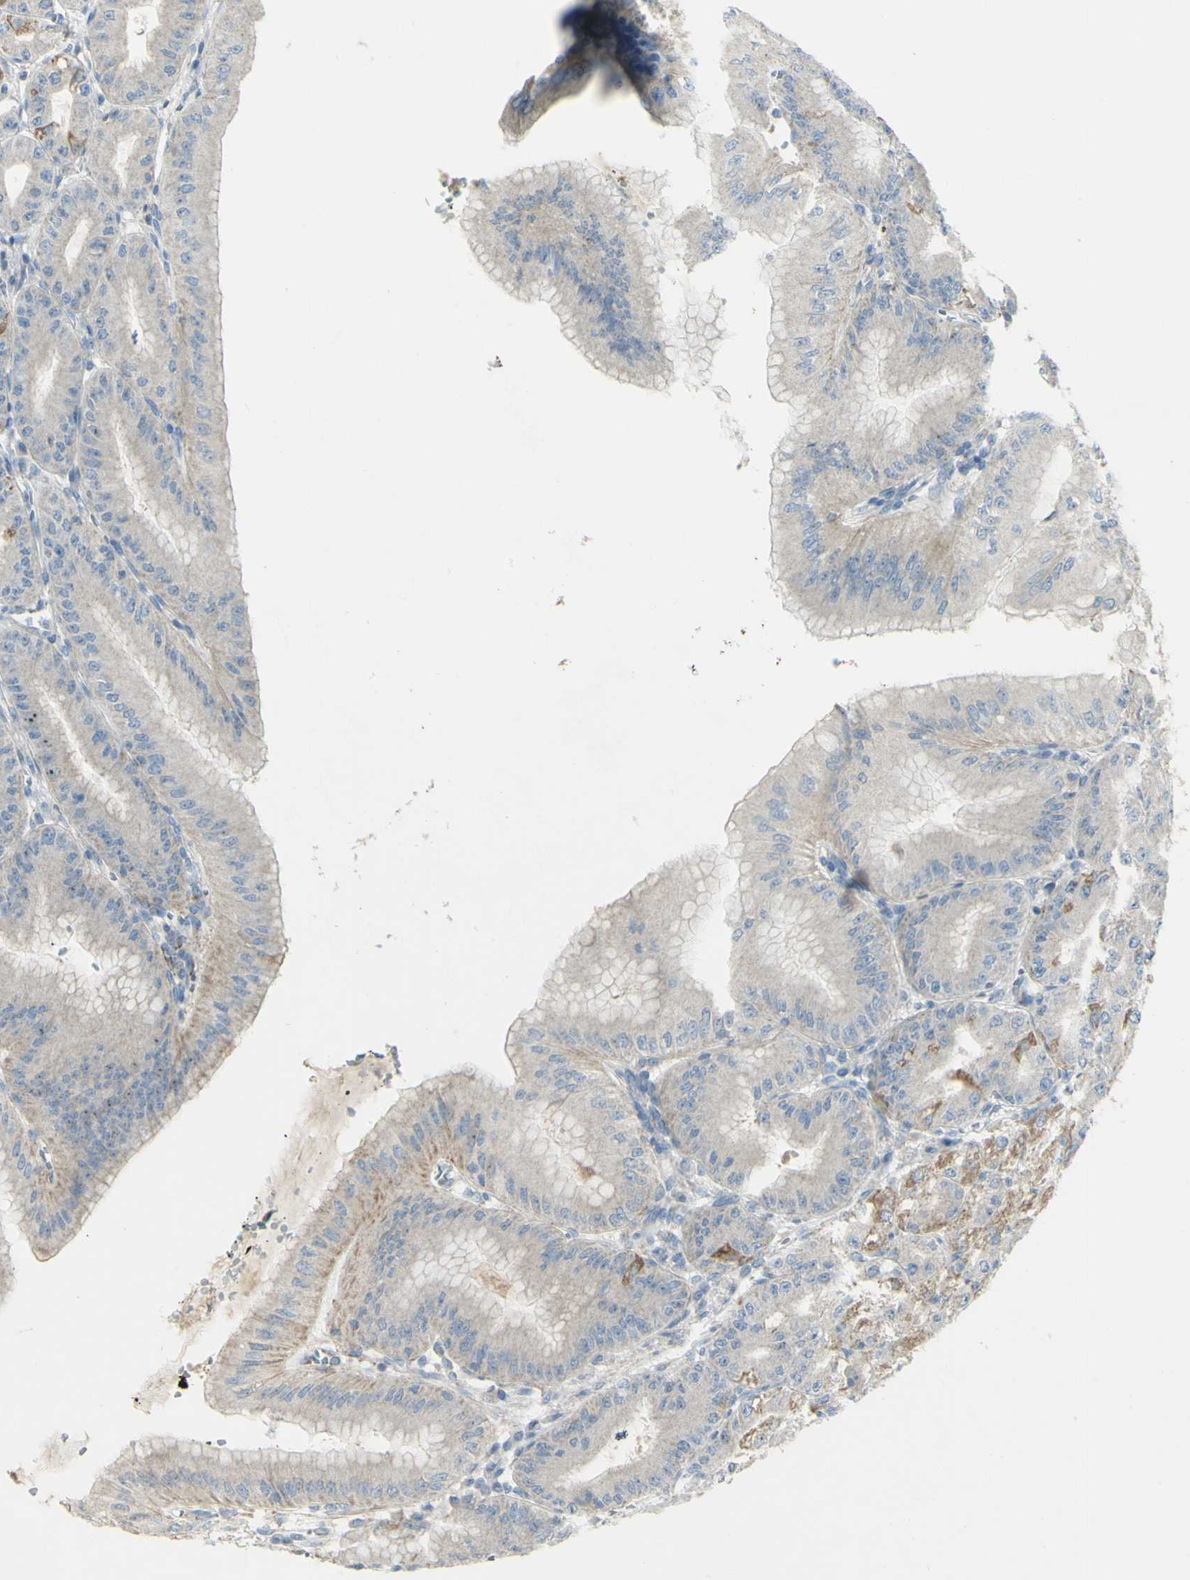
{"staining": {"intensity": "moderate", "quantity": "25%-75%", "location": "cytoplasmic/membranous"}, "tissue": "stomach", "cell_type": "Glandular cells", "image_type": "normal", "snomed": [{"axis": "morphology", "description": "Normal tissue, NOS"}, {"axis": "topography", "description": "Stomach, lower"}], "caption": "Glandular cells demonstrate medium levels of moderate cytoplasmic/membranous positivity in approximately 25%-75% of cells in unremarkable human stomach. The staining was performed using DAB to visualize the protein expression in brown, while the nuclei were stained in blue with hematoxylin (Magnification: 20x).", "gene": "CNTNAP1", "patient": {"sex": "male", "age": 71}}